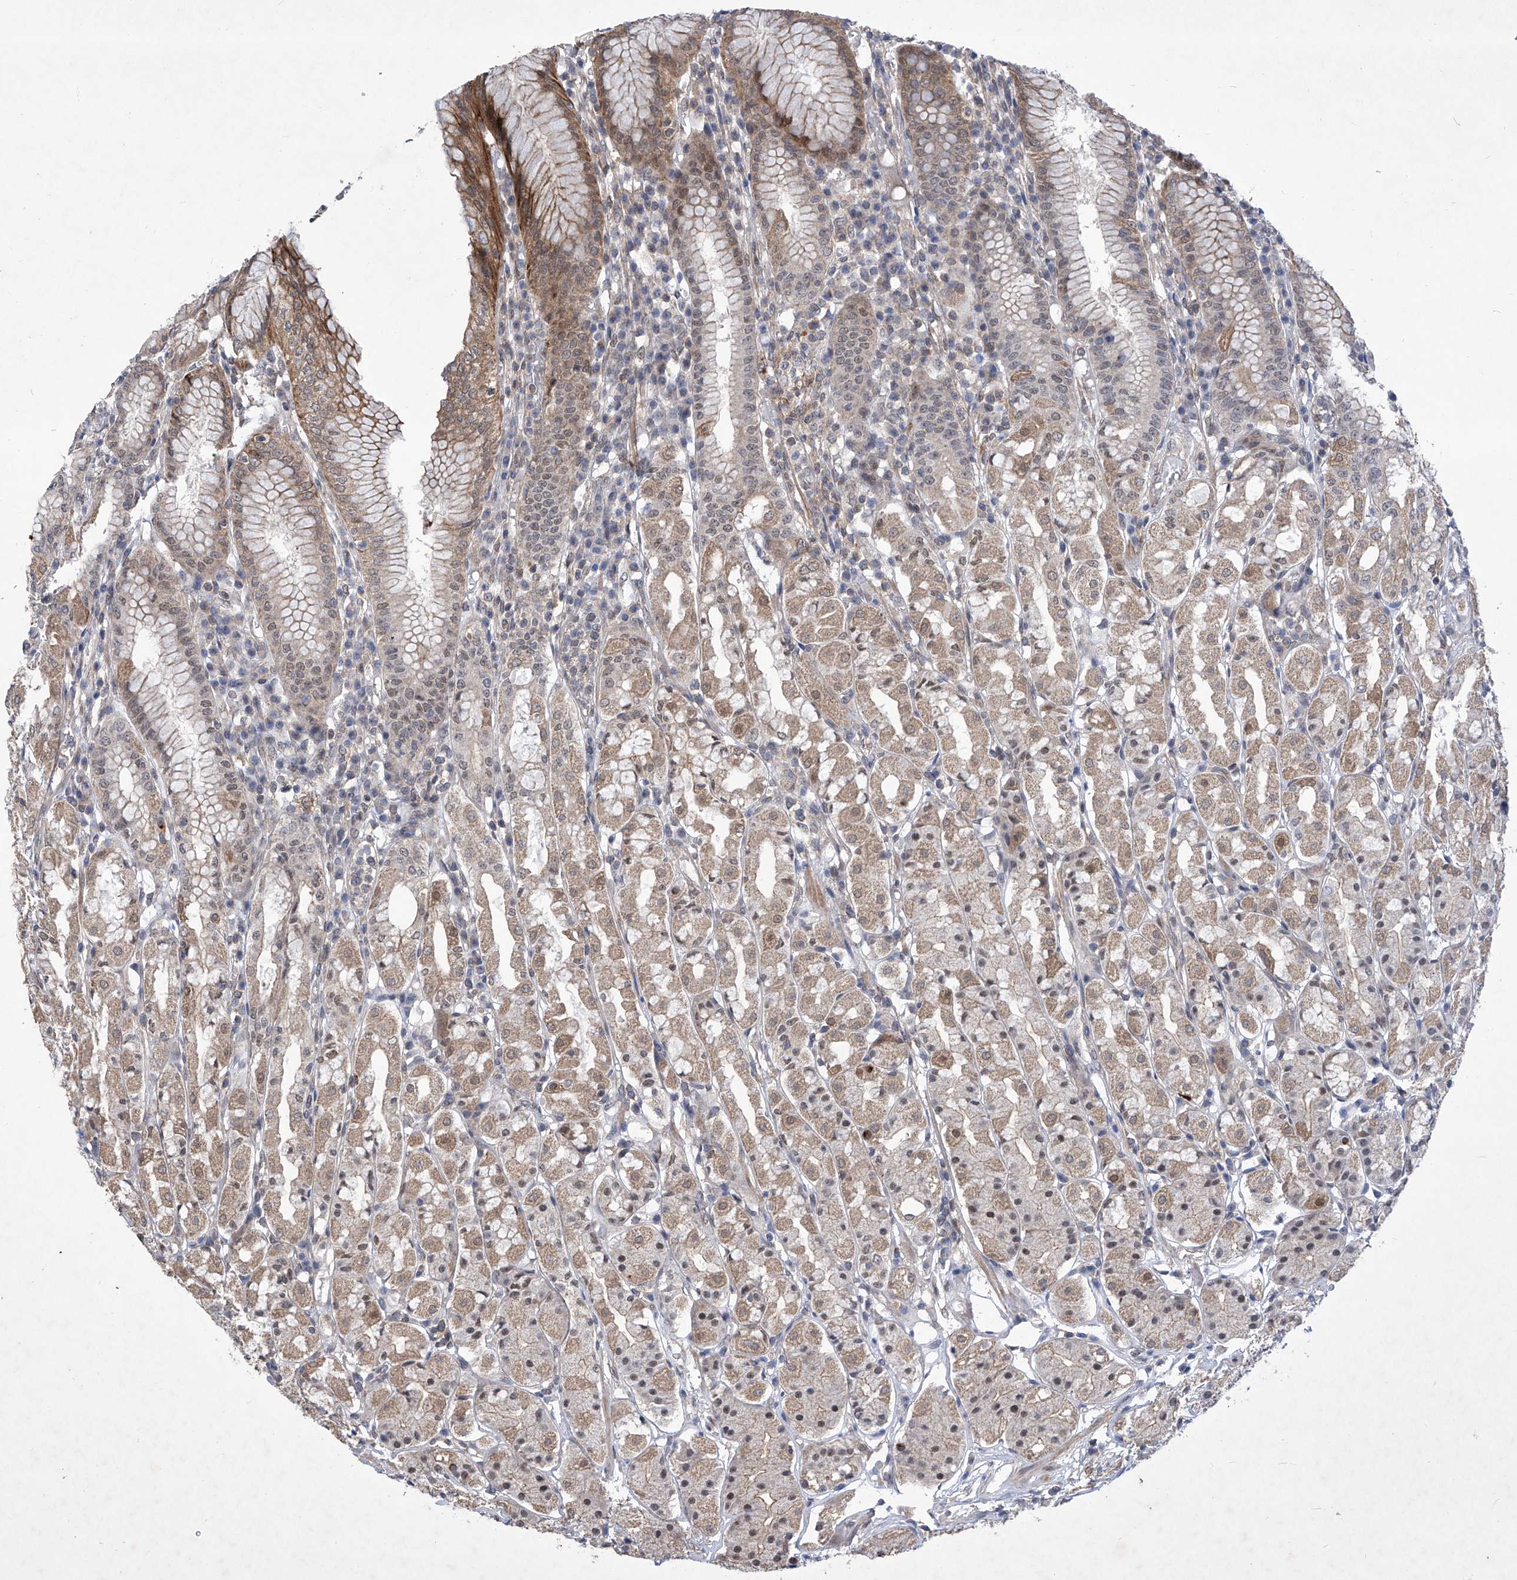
{"staining": {"intensity": "moderate", "quantity": "25%-75%", "location": "cytoplasmic/membranous,nuclear"}, "tissue": "stomach", "cell_type": "Glandular cells", "image_type": "normal", "snomed": [{"axis": "morphology", "description": "Normal tissue, NOS"}, {"axis": "topography", "description": "Stomach"}, {"axis": "topography", "description": "Stomach, lower"}], "caption": "Benign stomach was stained to show a protein in brown. There is medium levels of moderate cytoplasmic/membranous,nuclear expression in about 25%-75% of glandular cells.", "gene": "KIFC2", "patient": {"sex": "female", "age": 56}}